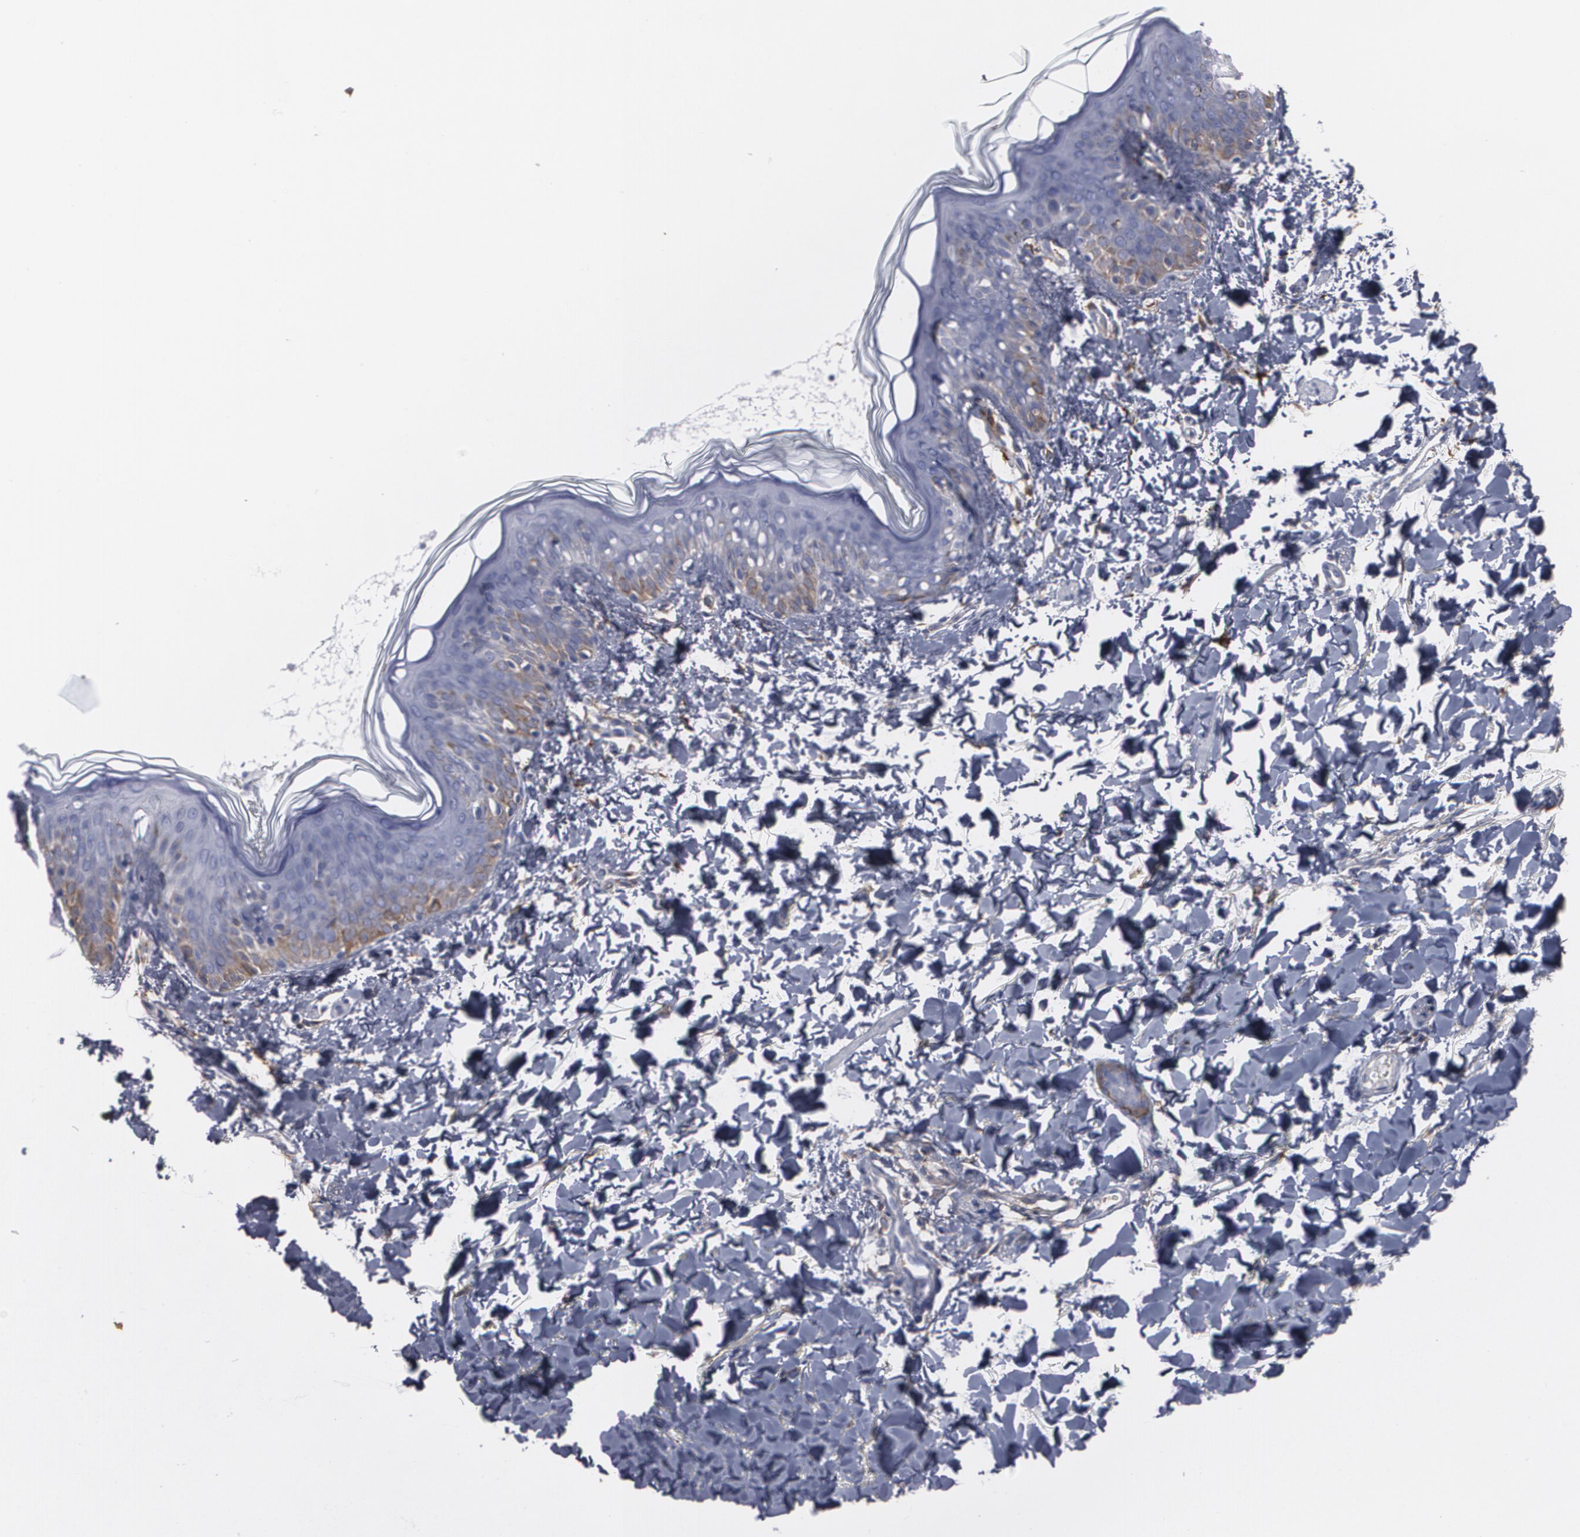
{"staining": {"intensity": "strong", "quantity": ">75%", "location": "cytoplasmic/membranous"}, "tissue": "skin", "cell_type": "Fibroblasts", "image_type": "normal", "snomed": [{"axis": "morphology", "description": "Normal tissue, NOS"}, {"axis": "topography", "description": "Skin"}], "caption": "Brown immunohistochemical staining in unremarkable human skin displays strong cytoplasmic/membranous positivity in about >75% of fibroblasts.", "gene": "ODC1", "patient": {"sex": "female", "age": 4}}